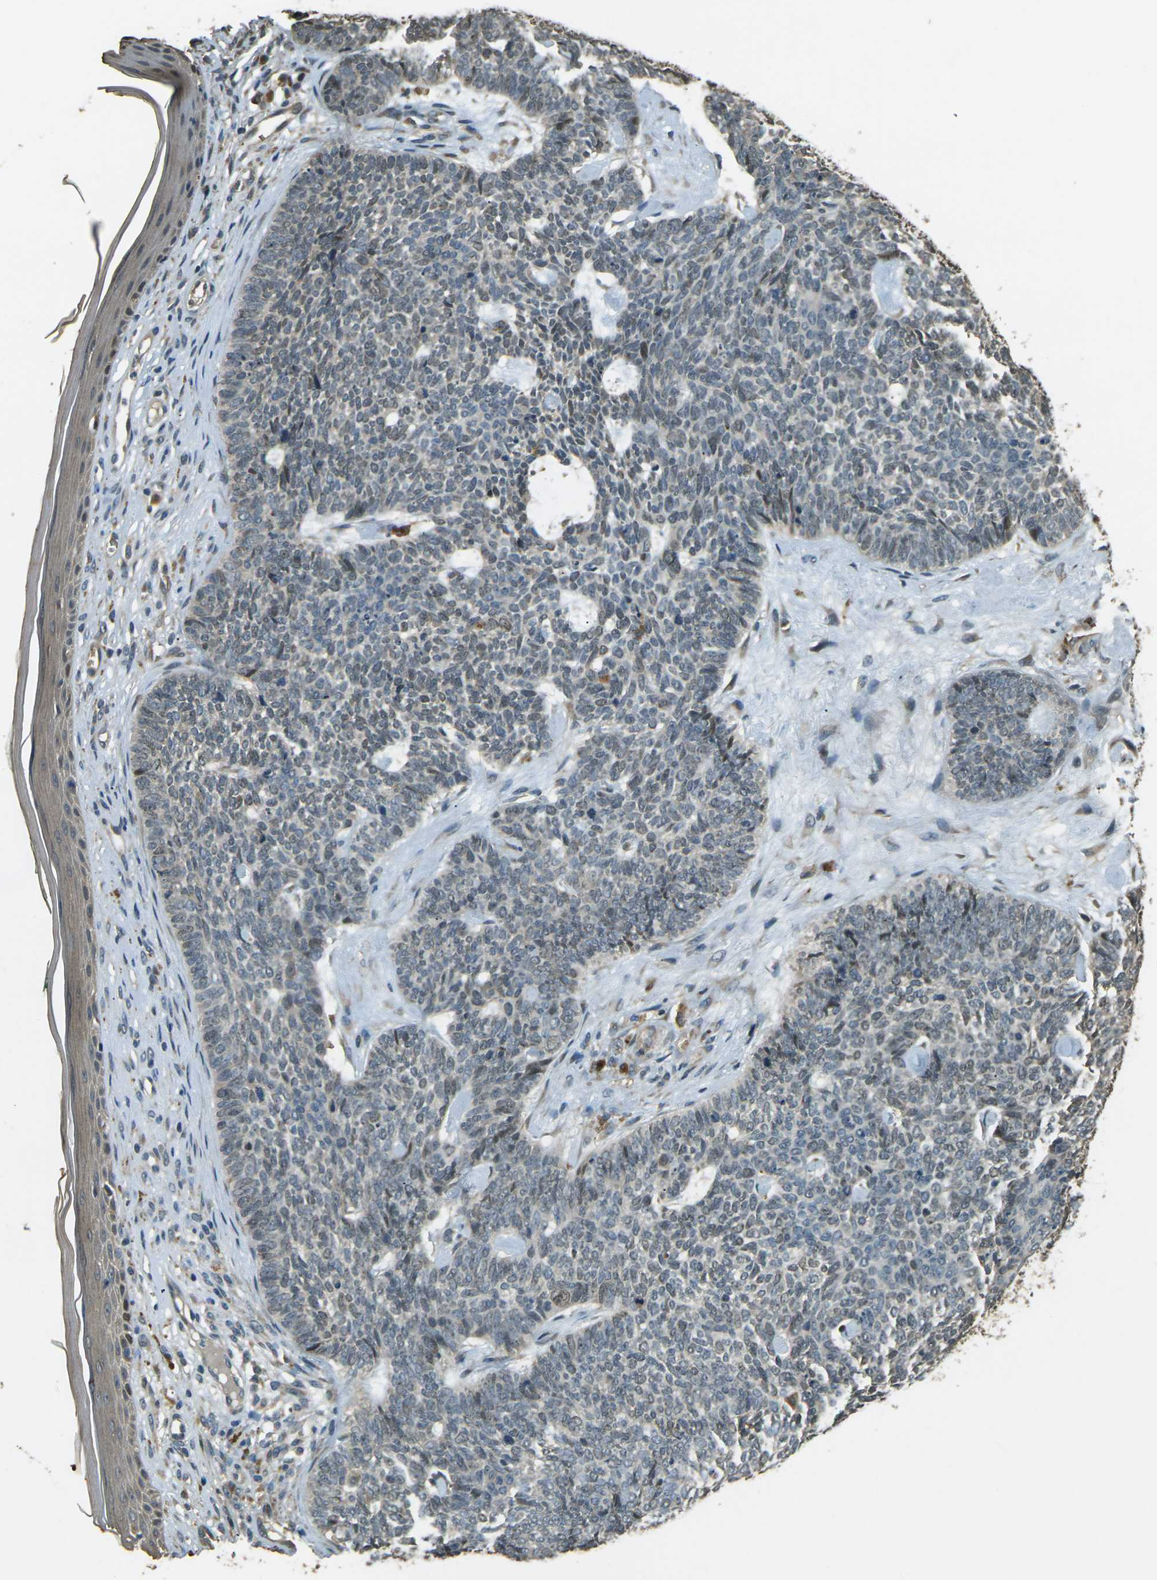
{"staining": {"intensity": "weak", "quantity": "<25%", "location": "nuclear"}, "tissue": "skin cancer", "cell_type": "Tumor cells", "image_type": "cancer", "snomed": [{"axis": "morphology", "description": "Basal cell carcinoma"}, {"axis": "topography", "description": "Skin"}], "caption": "Immunohistochemistry photomicrograph of neoplastic tissue: skin cancer stained with DAB displays no significant protein staining in tumor cells.", "gene": "TOR1A", "patient": {"sex": "female", "age": 84}}